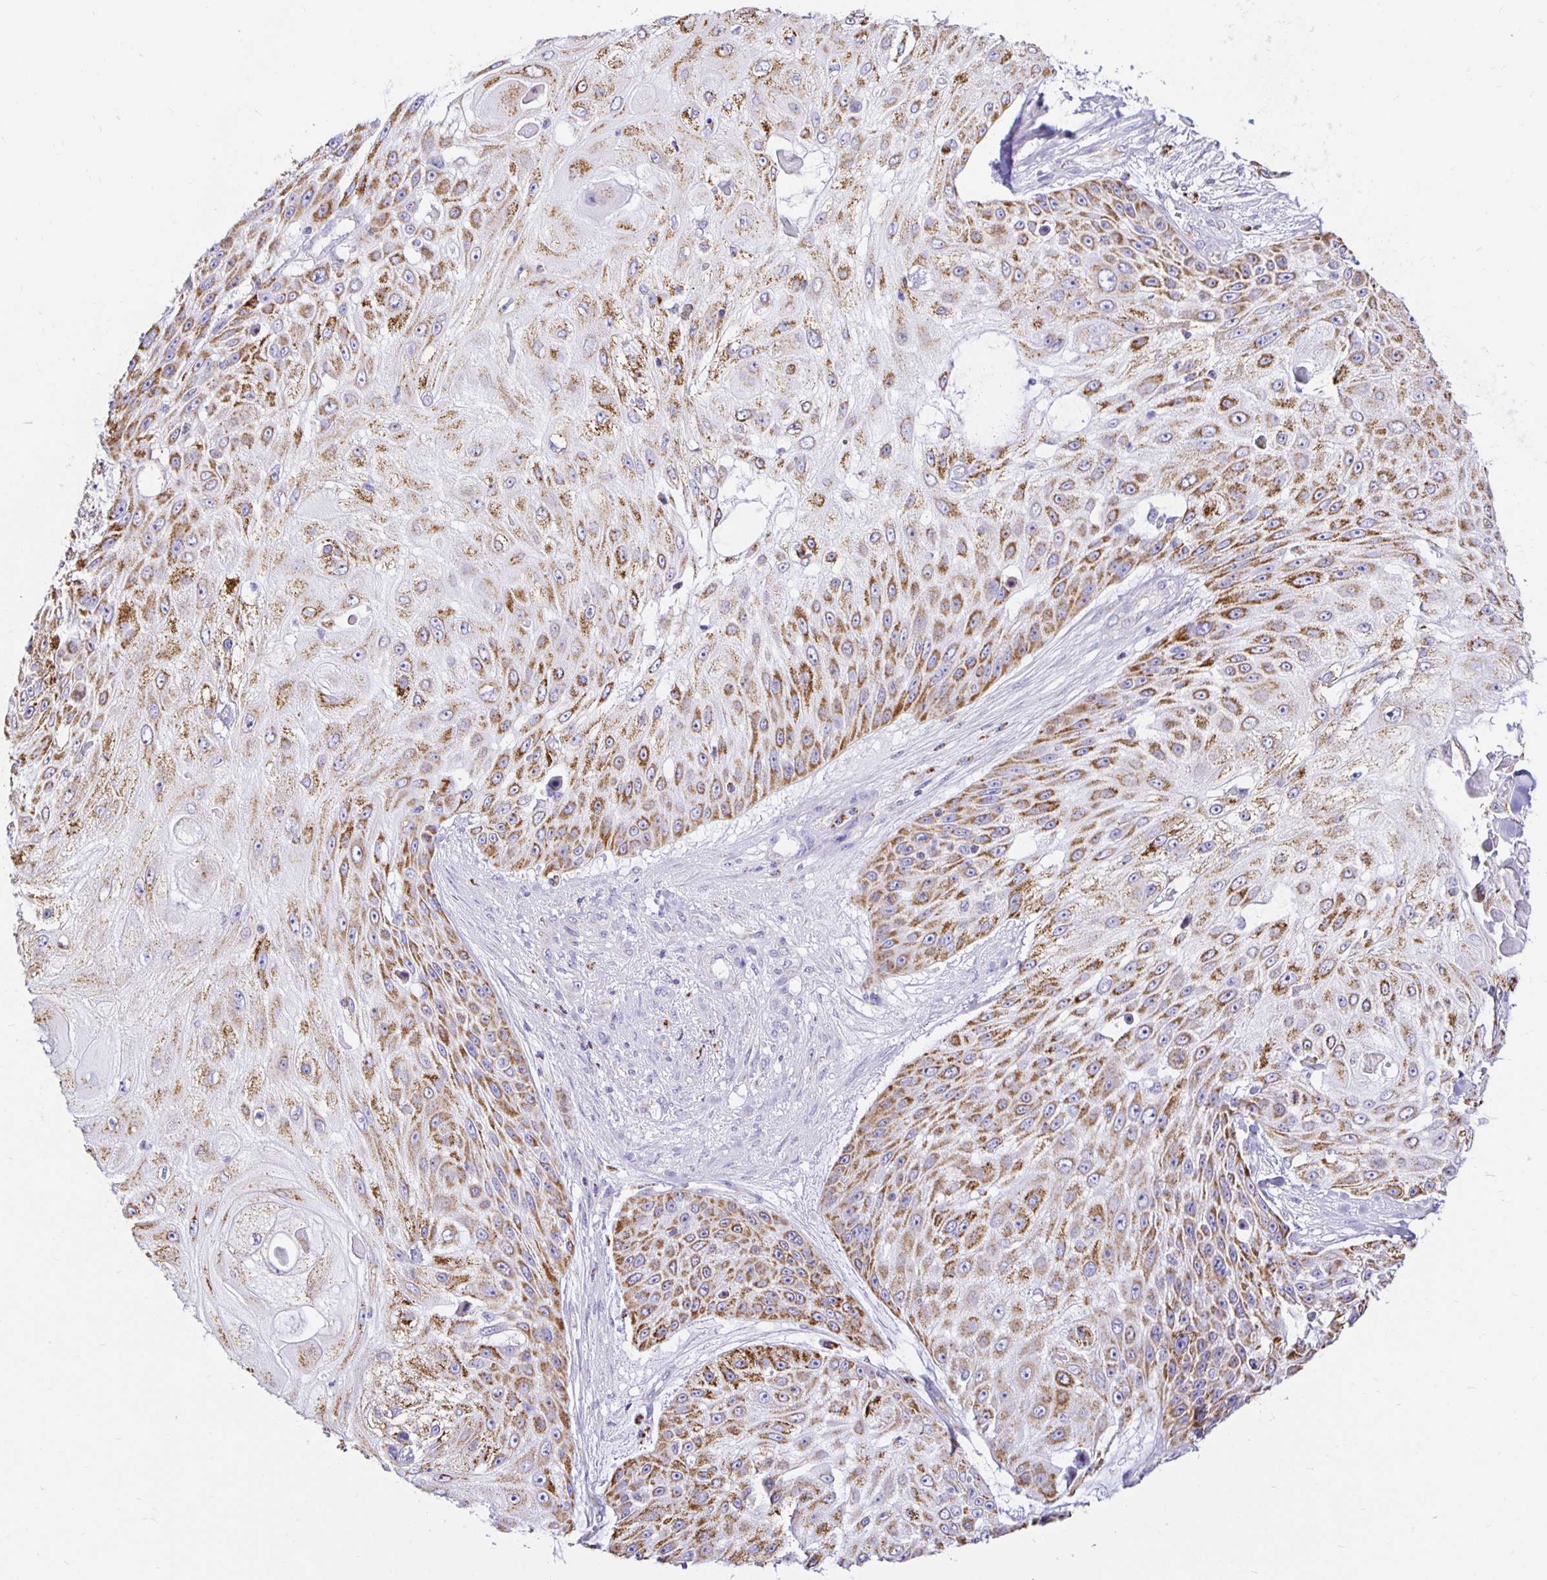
{"staining": {"intensity": "moderate", "quantity": ">75%", "location": "cytoplasmic/membranous"}, "tissue": "skin cancer", "cell_type": "Tumor cells", "image_type": "cancer", "snomed": [{"axis": "morphology", "description": "Squamous cell carcinoma, NOS"}, {"axis": "topography", "description": "Skin"}], "caption": "Skin cancer stained with DAB (3,3'-diaminobenzidine) immunohistochemistry (IHC) displays medium levels of moderate cytoplasmic/membranous positivity in about >75% of tumor cells. (Brightfield microscopy of DAB IHC at high magnification).", "gene": "PLAAT2", "patient": {"sex": "female", "age": 86}}